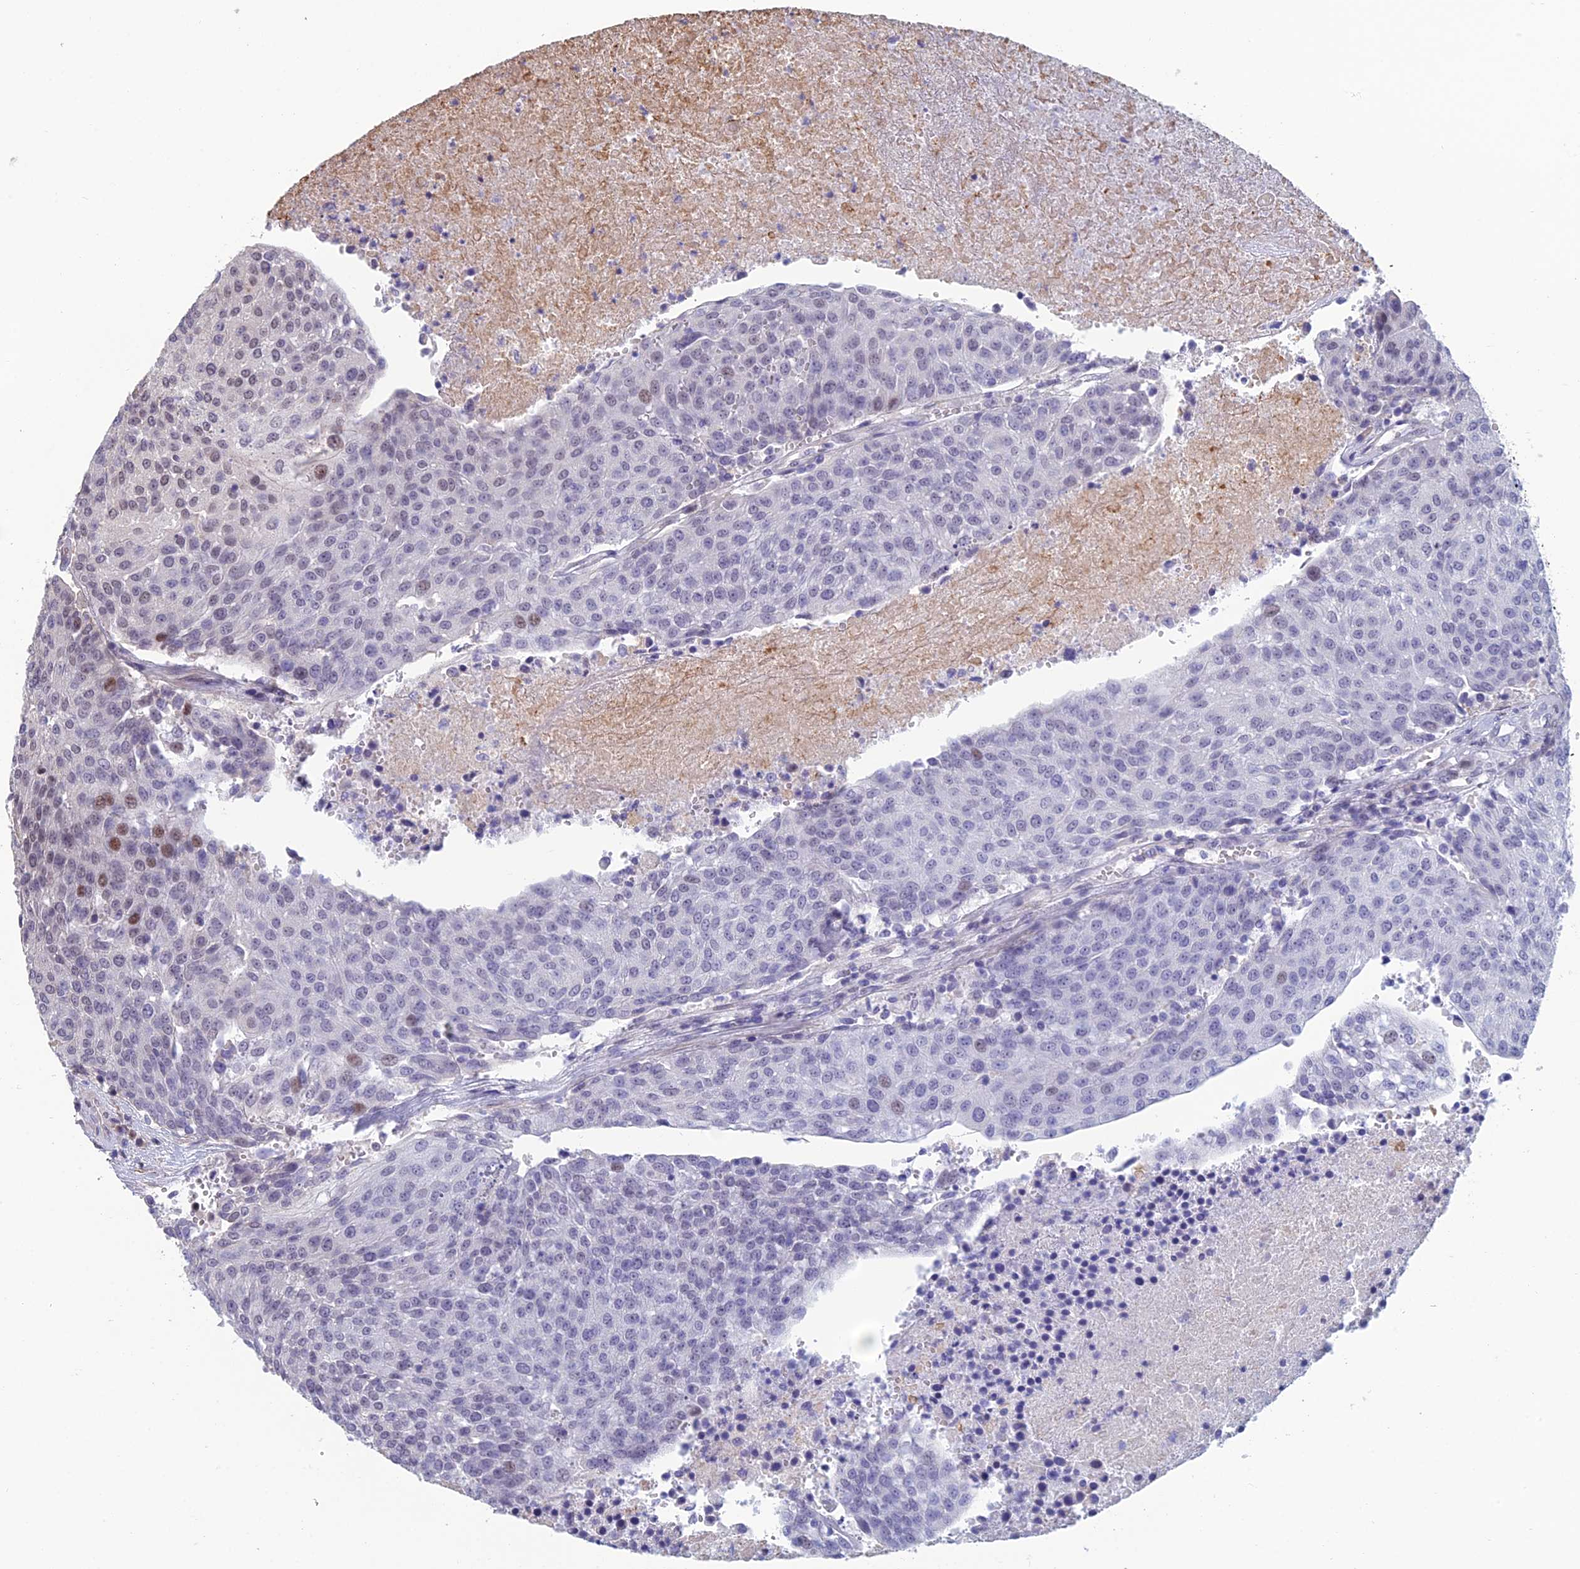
{"staining": {"intensity": "moderate", "quantity": "<25%", "location": "nuclear"}, "tissue": "urothelial cancer", "cell_type": "Tumor cells", "image_type": "cancer", "snomed": [{"axis": "morphology", "description": "Urothelial carcinoma, High grade"}, {"axis": "topography", "description": "Urinary bladder"}], "caption": "The immunohistochemical stain labels moderate nuclear positivity in tumor cells of high-grade urothelial carcinoma tissue.", "gene": "CCDC183", "patient": {"sex": "female", "age": 85}}